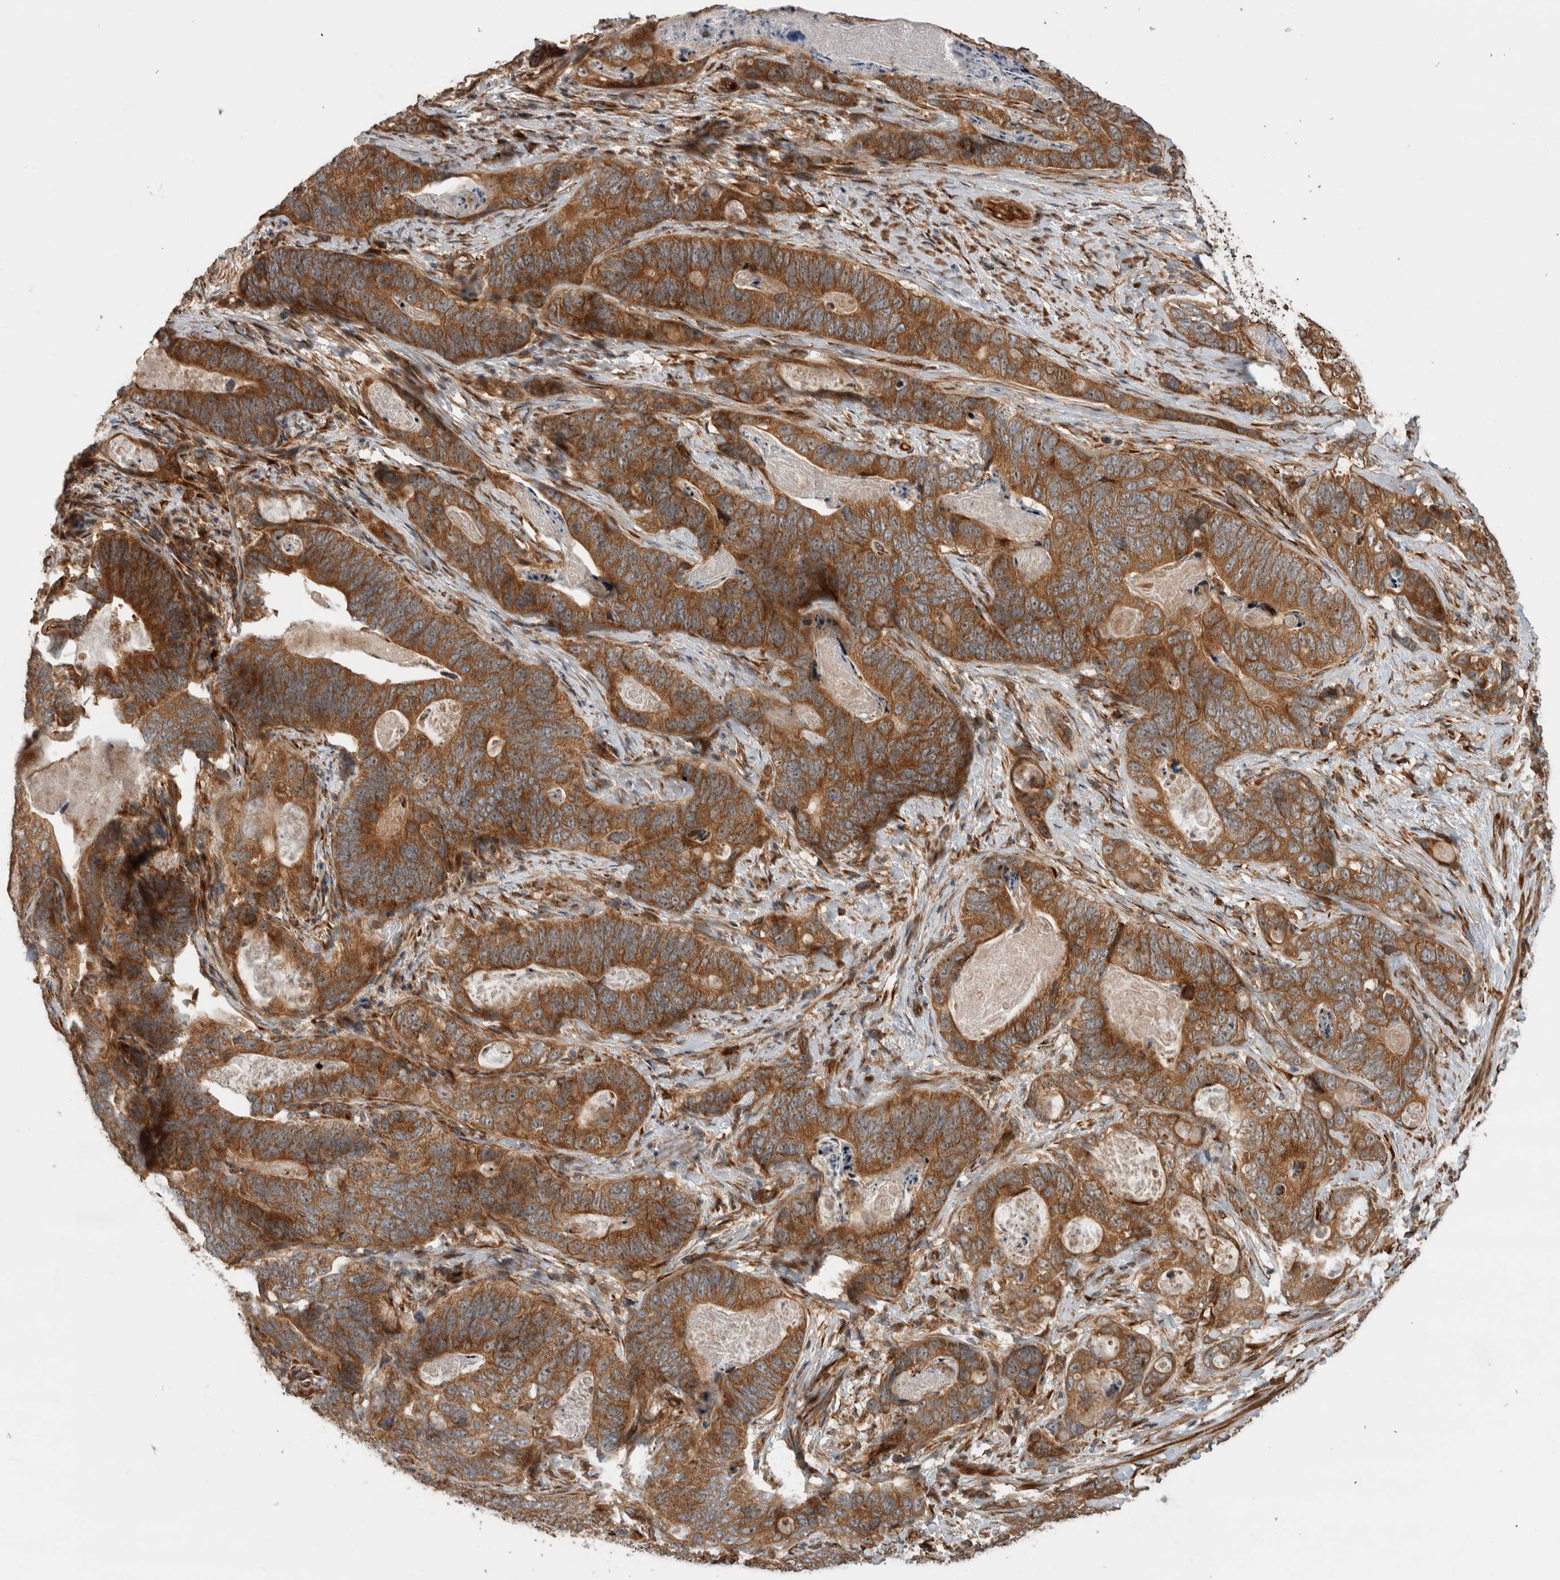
{"staining": {"intensity": "strong", "quantity": ">75%", "location": "cytoplasmic/membranous"}, "tissue": "stomach cancer", "cell_type": "Tumor cells", "image_type": "cancer", "snomed": [{"axis": "morphology", "description": "Normal tissue, NOS"}, {"axis": "morphology", "description": "Adenocarcinoma, NOS"}, {"axis": "topography", "description": "Stomach"}], "caption": "Immunohistochemistry (DAB) staining of human stomach cancer reveals strong cytoplasmic/membranous protein staining in about >75% of tumor cells.", "gene": "TUBD1", "patient": {"sex": "female", "age": 89}}